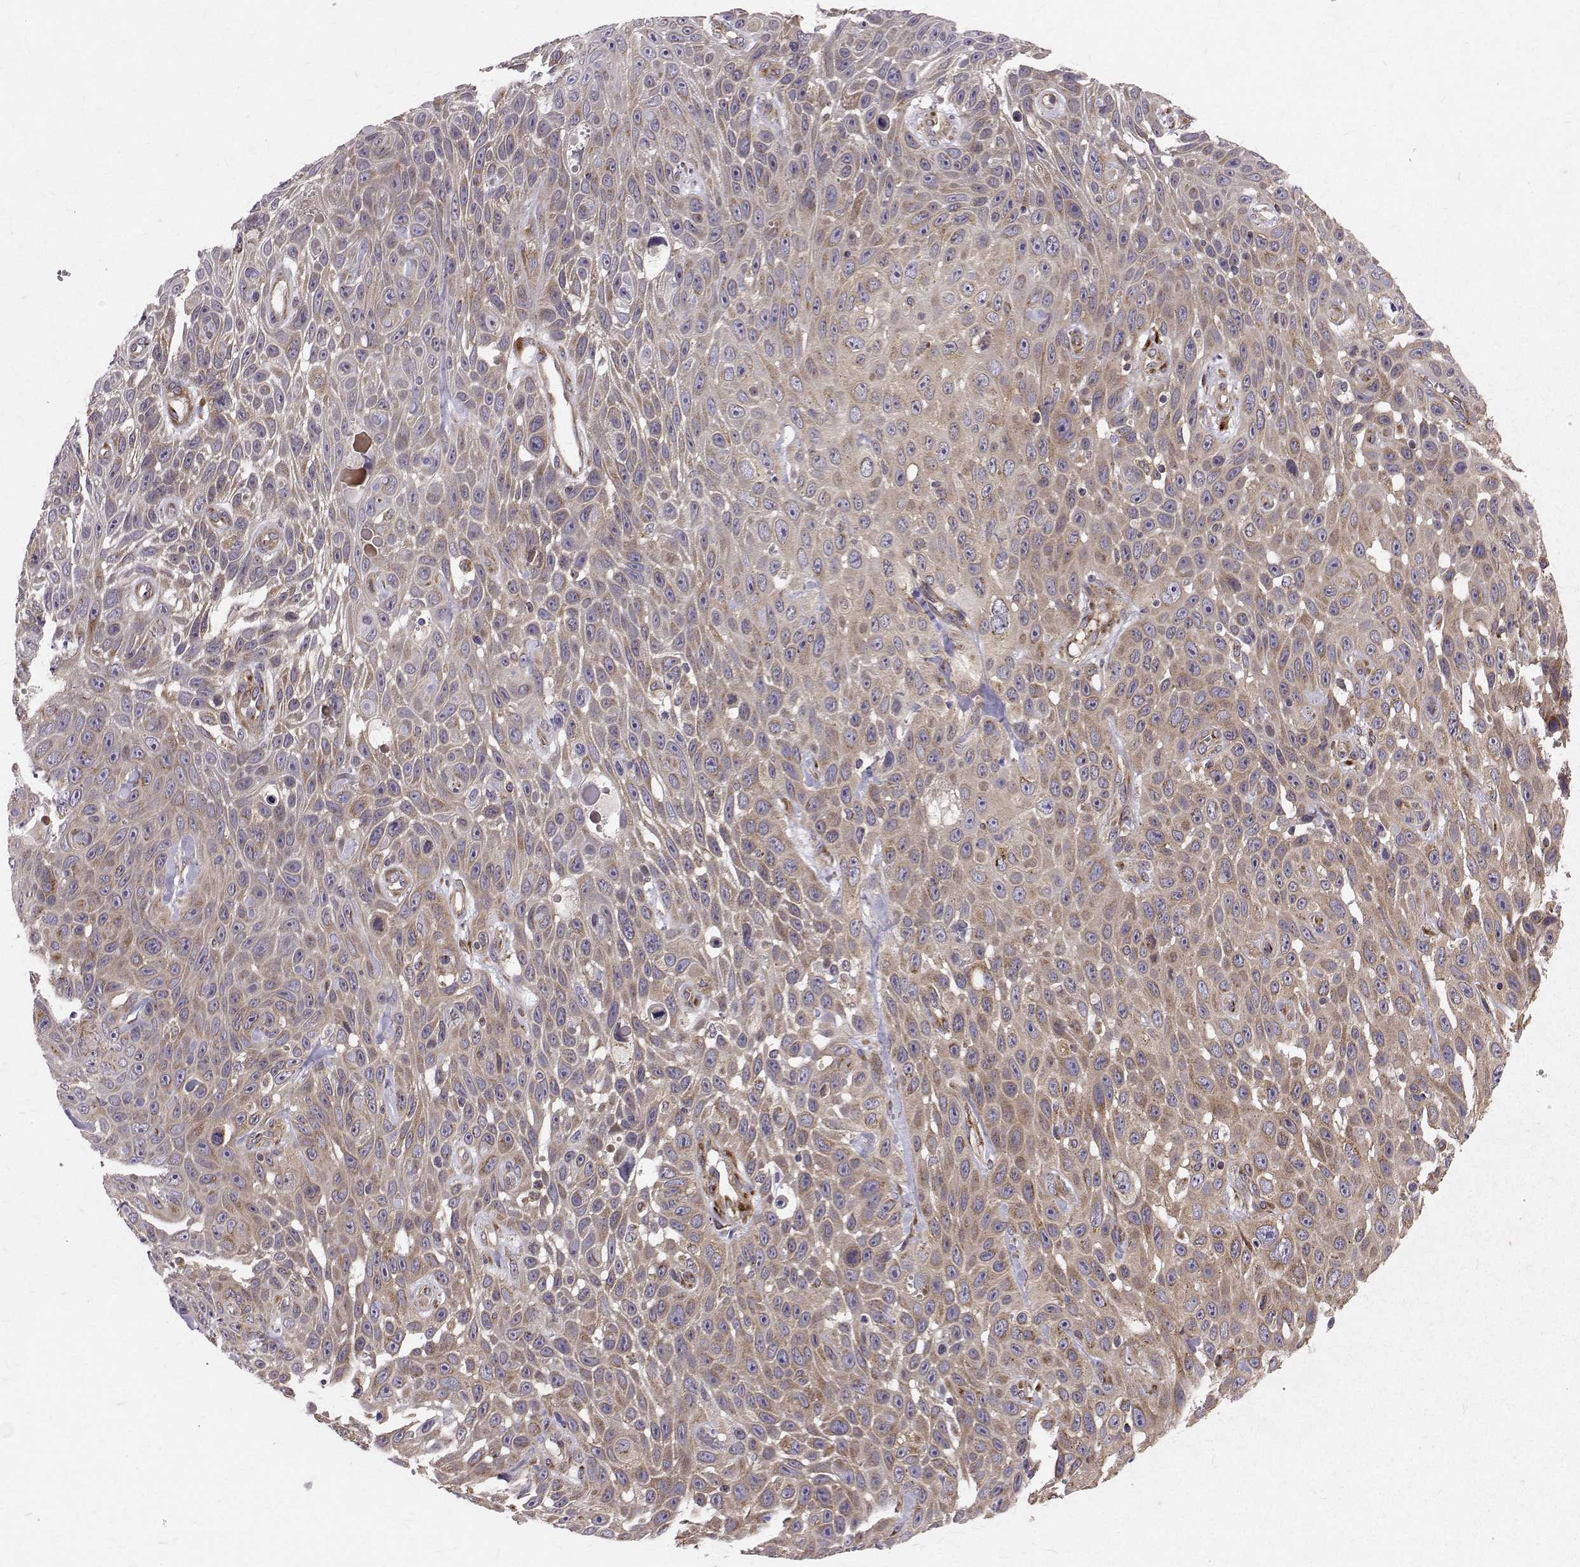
{"staining": {"intensity": "weak", "quantity": "25%-75%", "location": "cytoplasmic/membranous"}, "tissue": "skin cancer", "cell_type": "Tumor cells", "image_type": "cancer", "snomed": [{"axis": "morphology", "description": "Squamous cell carcinoma, NOS"}, {"axis": "topography", "description": "Skin"}], "caption": "DAB (3,3'-diaminobenzidine) immunohistochemical staining of skin cancer (squamous cell carcinoma) reveals weak cytoplasmic/membranous protein staining in approximately 25%-75% of tumor cells.", "gene": "ARFGAP1", "patient": {"sex": "male", "age": 82}}